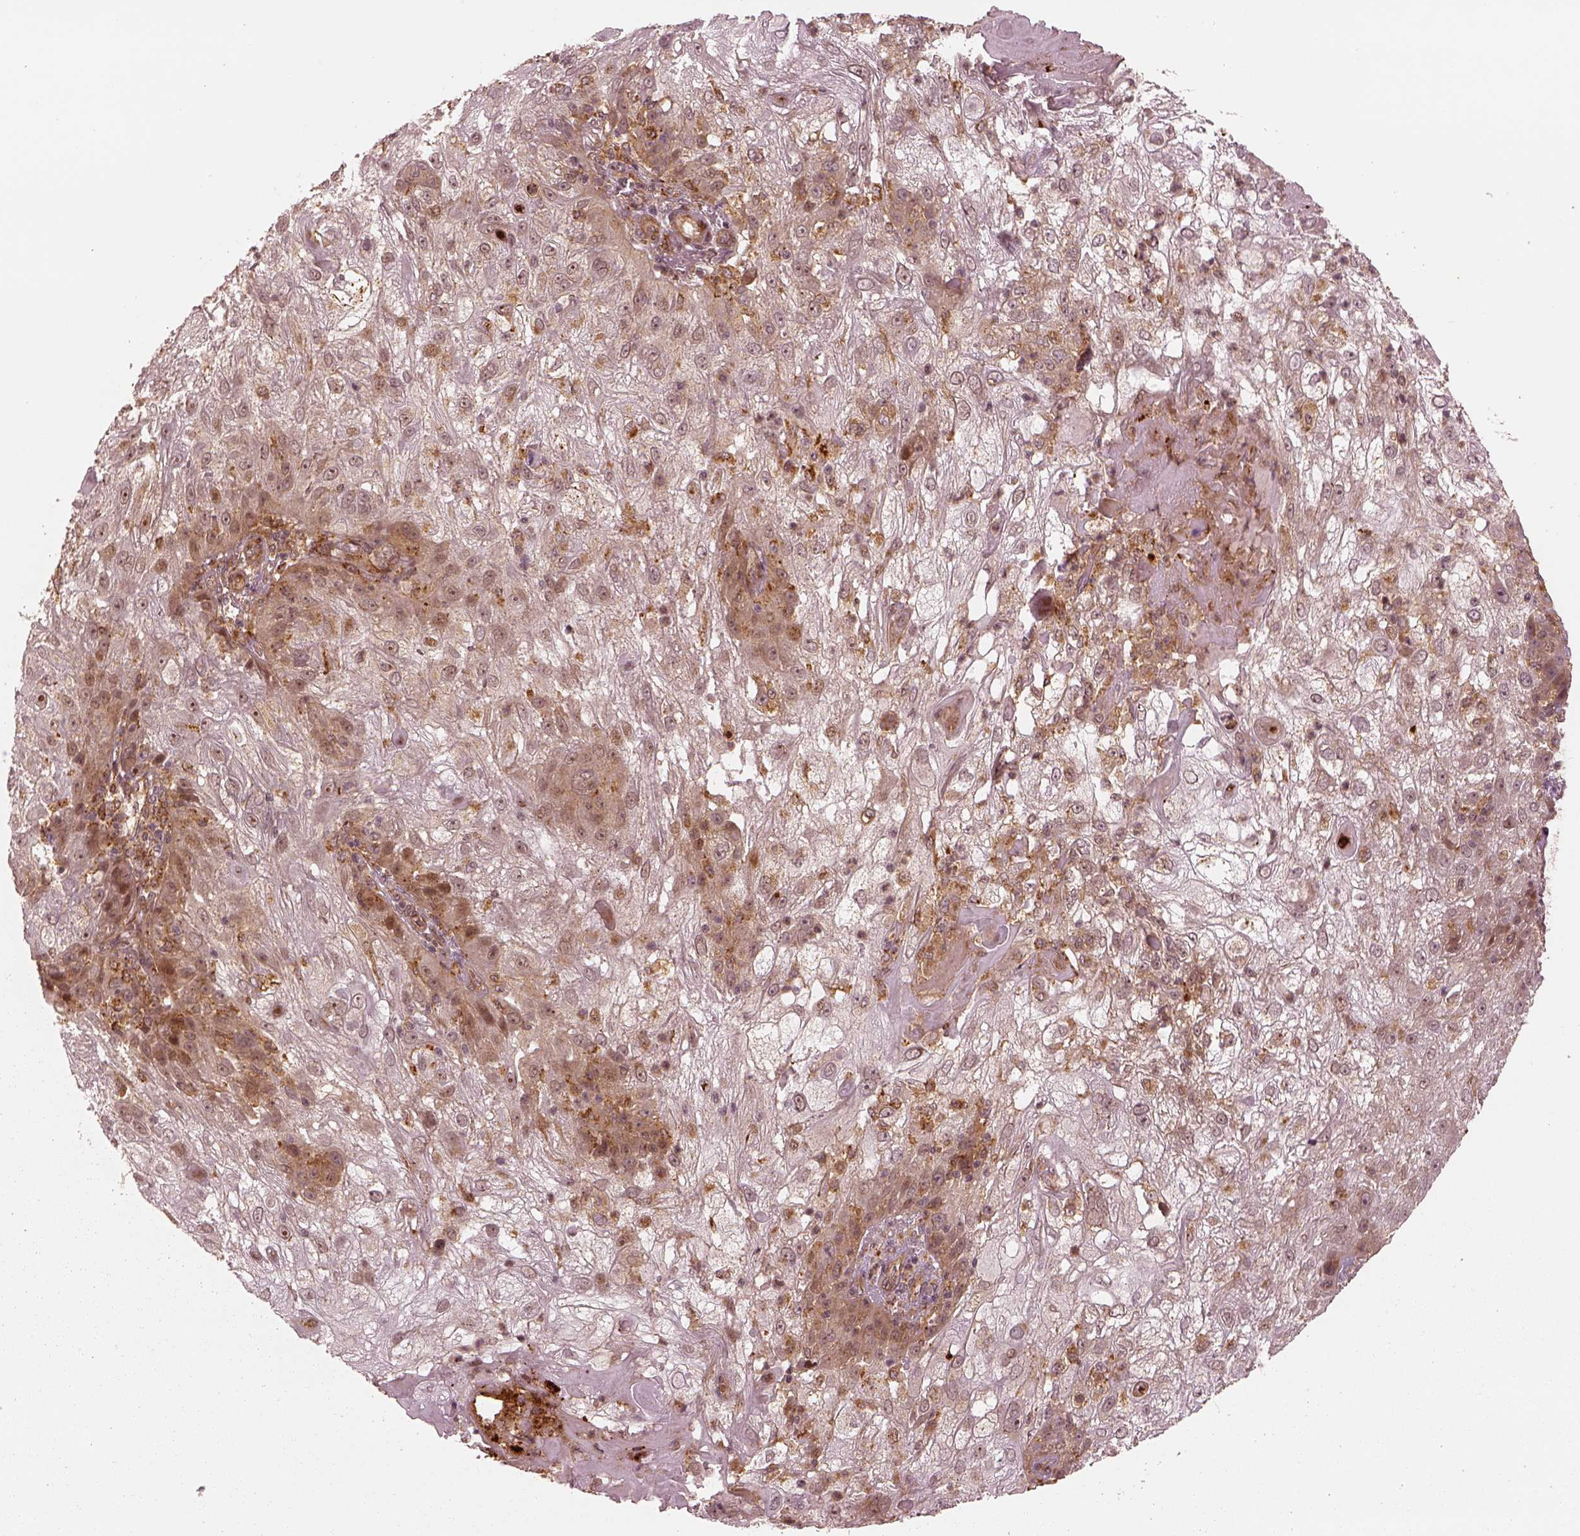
{"staining": {"intensity": "moderate", "quantity": "25%-75%", "location": "cytoplasmic/membranous"}, "tissue": "skin cancer", "cell_type": "Tumor cells", "image_type": "cancer", "snomed": [{"axis": "morphology", "description": "Normal tissue, NOS"}, {"axis": "morphology", "description": "Squamous cell carcinoma, NOS"}, {"axis": "topography", "description": "Skin"}], "caption": "This histopathology image reveals skin squamous cell carcinoma stained with immunohistochemistry to label a protein in brown. The cytoplasmic/membranous of tumor cells show moderate positivity for the protein. Nuclei are counter-stained blue.", "gene": "SLC12A9", "patient": {"sex": "female", "age": 83}}